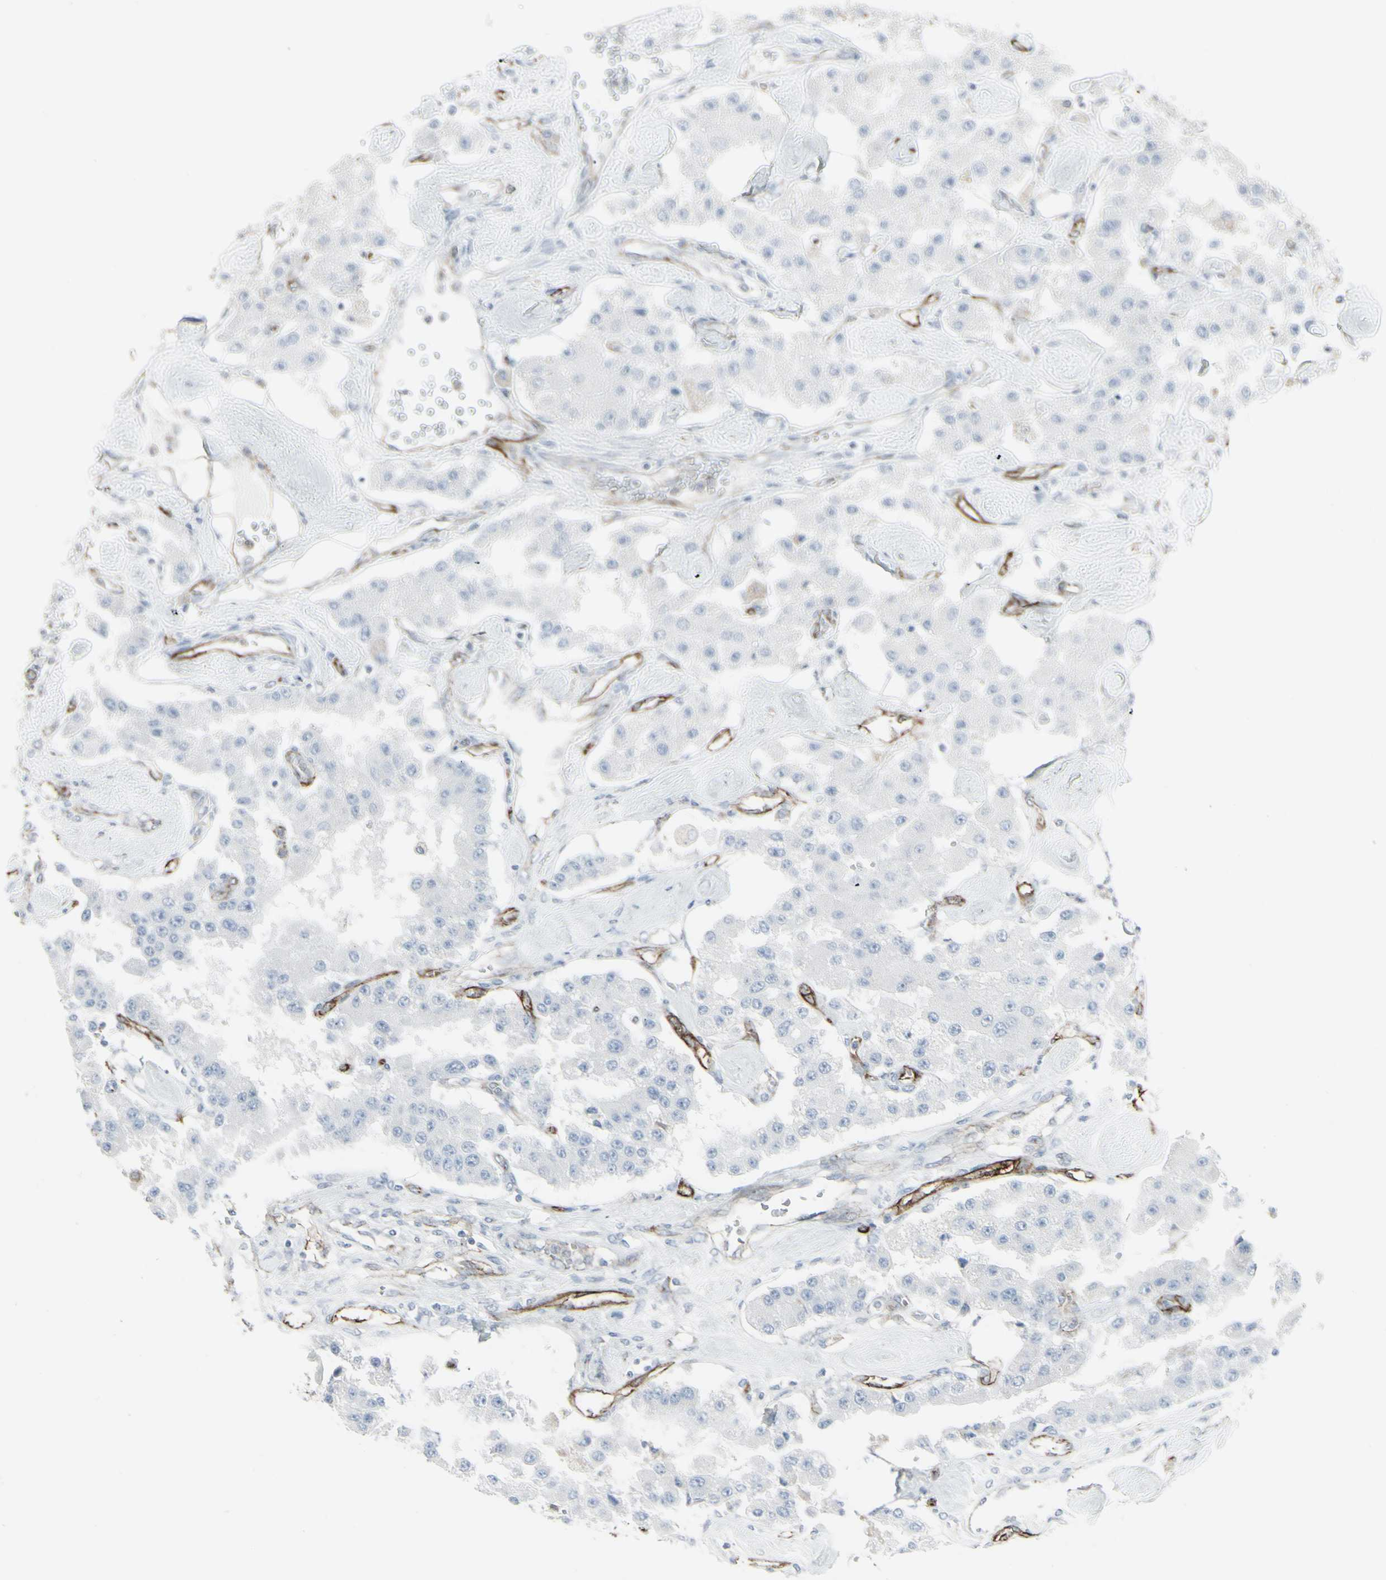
{"staining": {"intensity": "negative", "quantity": "none", "location": "none"}, "tissue": "carcinoid", "cell_type": "Tumor cells", "image_type": "cancer", "snomed": [{"axis": "morphology", "description": "Carcinoid, malignant, NOS"}, {"axis": "topography", "description": "Pancreas"}], "caption": "Histopathology image shows no protein staining in tumor cells of carcinoid (malignant) tissue. Brightfield microscopy of immunohistochemistry (IHC) stained with DAB (3,3'-diaminobenzidine) (brown) and hematoxylin (blue), captured at high magnification.", "gene": "GJA1", "patient": {"sex": "male", "age": 41}}